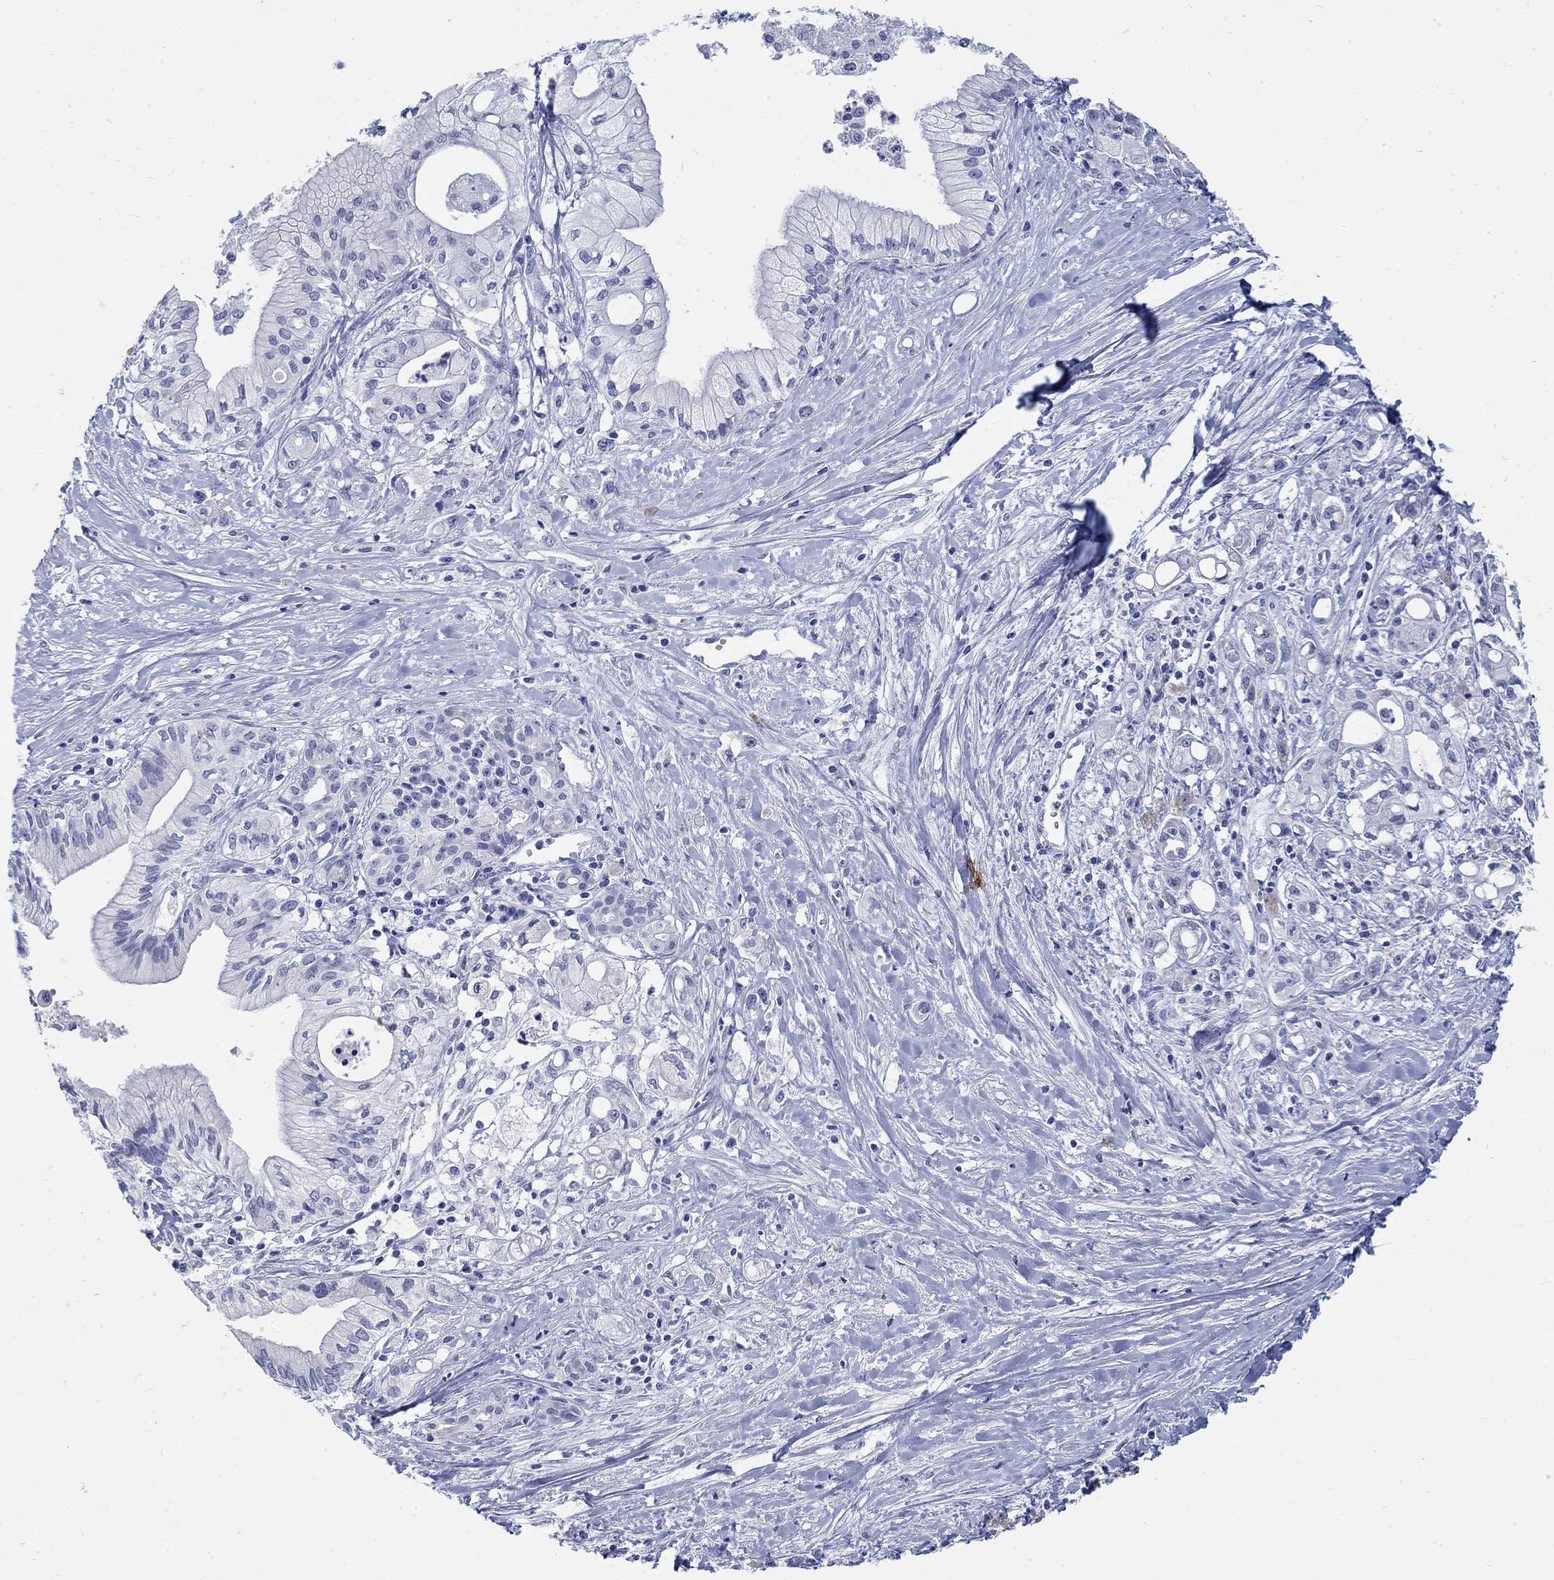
{"staining": {"intensity": "negative", "quantity": "none", "location": "none"}, "tissue": "pancreatic cancer", "cell_type": "Tumor cells", "image_type": "cancer", "snomed": [{"axis": "morphology", "description": "Adenocarcinoma, NOS"}, {"axis": "topography", "description": "Pancreas"}], "caption": "Tumor cells show no significant positivity in pancreatic cancer (adenocarcinoma).", "gene": "KRT76", "patient": {"sex": "male", "age": 71}}